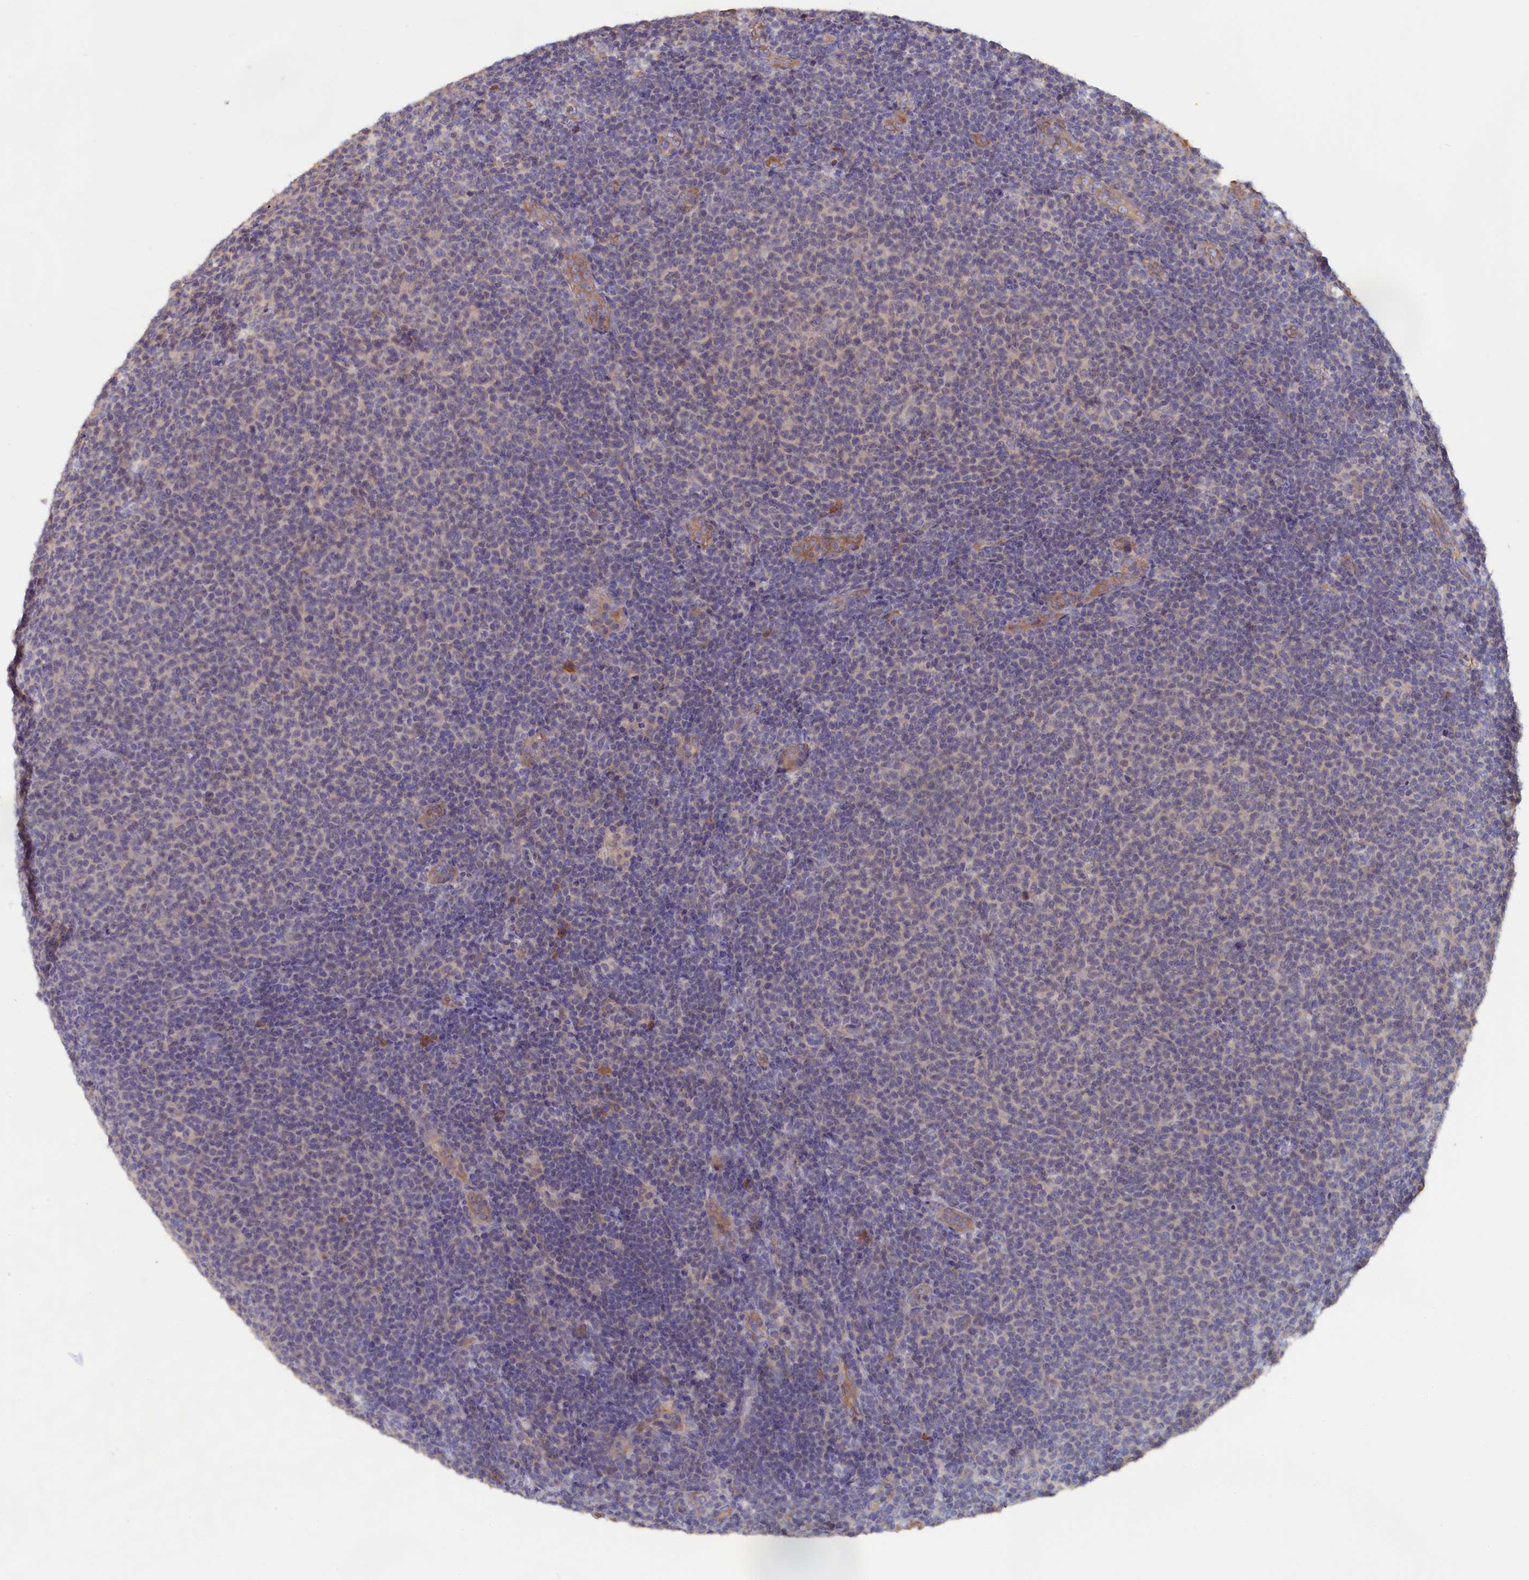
{"staining": {"intensity": "negative", "quantity": "none", "location": "none"}, "tissue": "lymphoma", "cell_type": "Tumor cells", "image_type": "cancer", "snomed": [{"axis": "morphology", "description": "Malignant lymphoma, non-Hodgkin's type, Low grade"}, {"axis": "topography", "description": "Lymph node"}], "caption": "IHC histopathology image of lymphoma stained for a protein (brown), which shows no expression in tumor cells.", "gene": "ANKRD2", "patient": {"sex": "male", "age": 66}}